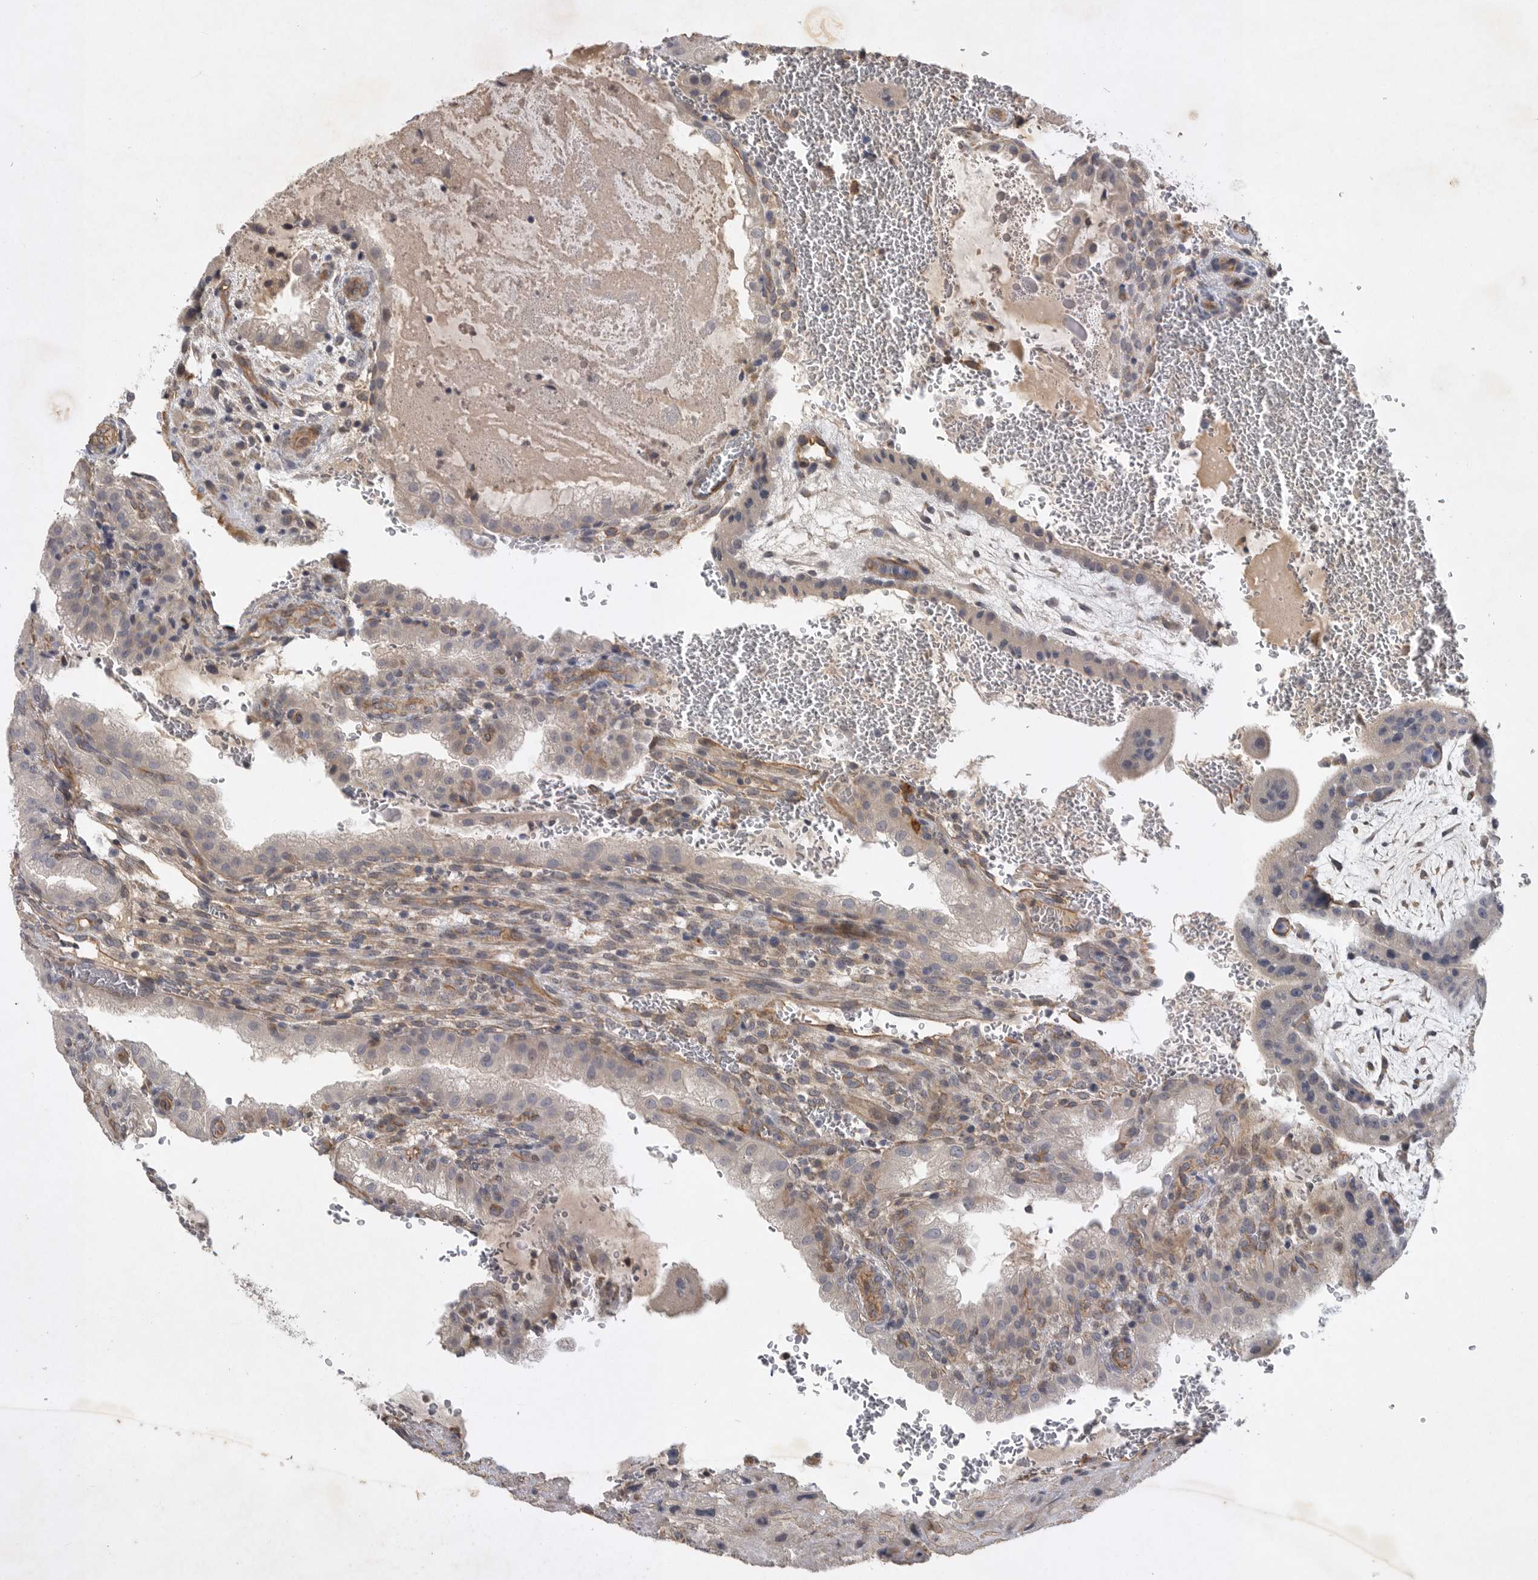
{"staining": {"intensity": "weak", "quantity": ">75%", "location": "cytoplasmic/membranous"}, "tissue": "placenta", "cell_type": "Decidual cells", "image_type": "normal", "snomed": [{"axis": "morphology", "description": "Normal tissue, NOS"}, {"axis": "topography", "description": "Placenta"}], "caption": "Placenta stained with DAB (3,3'-diaminobenzidine) immunohistochemistry demonstrates low levels of weak cytoplasmic/membranous staining in approximately >75% of decidual cells. The protein of interest is shown in brown color, while the nuclei are stained blue.", "gene": "ANKFY1", "patient": {"sex": "female", "age": 35}}